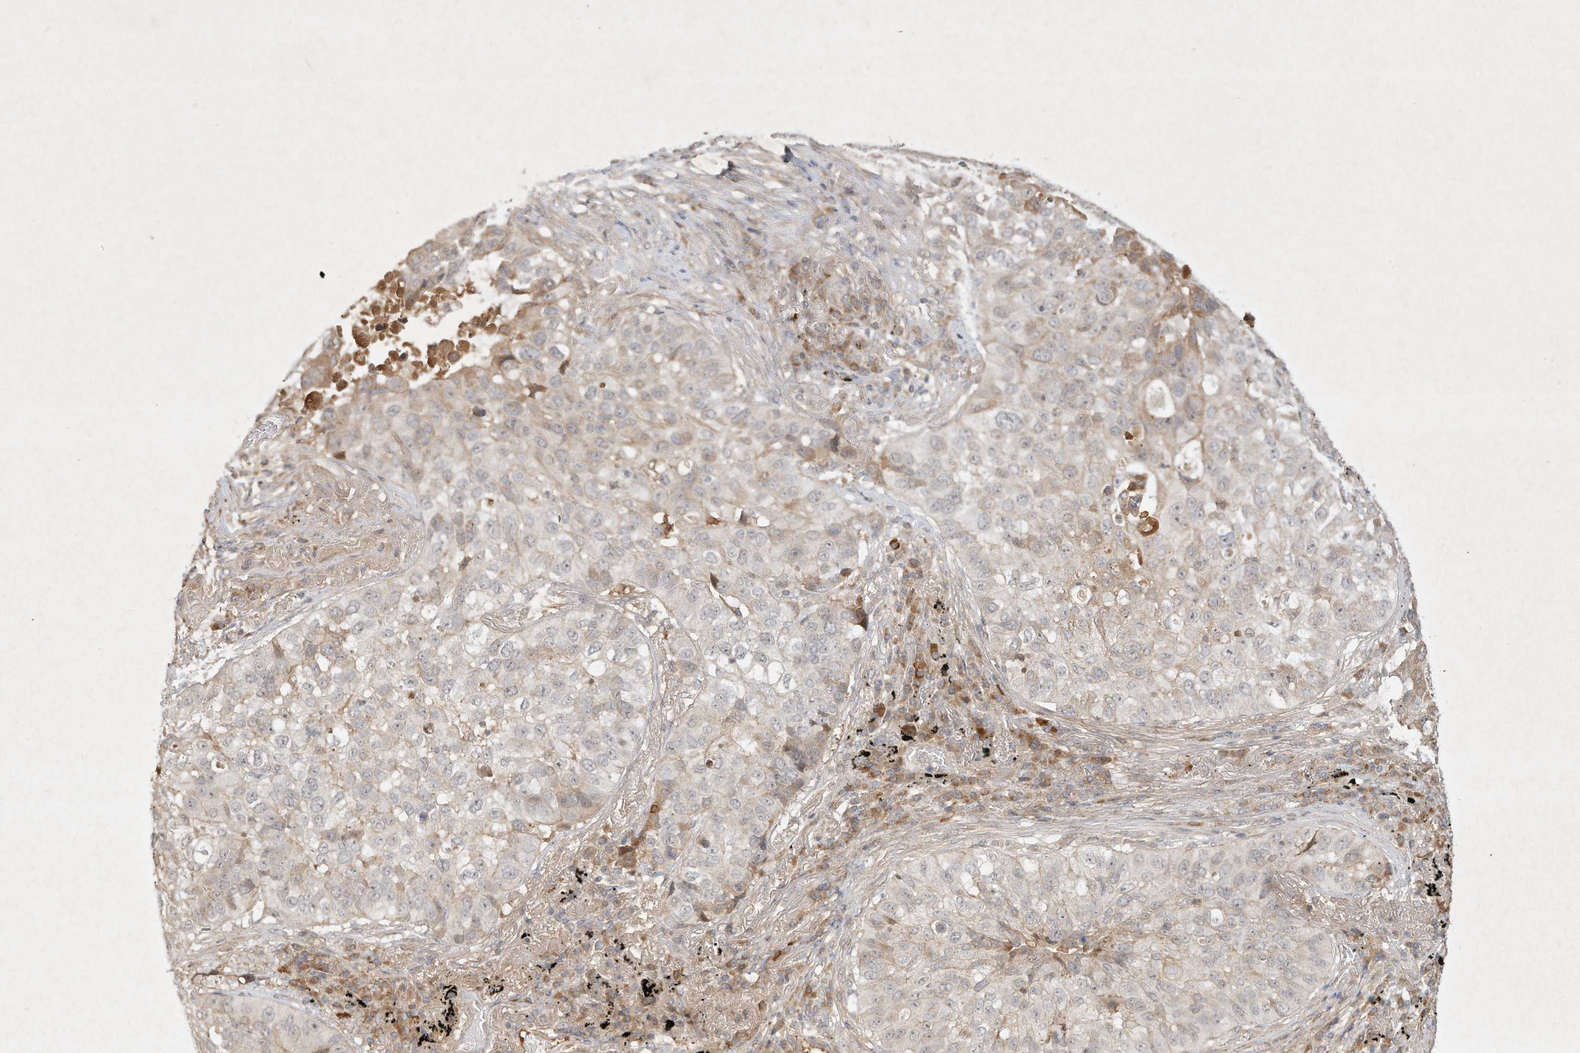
{"staining": {"intensity": "weak", "quantity": "<25%", "location": "cytoplasmic/membranous"}, "tissue": "lung cancer", "cell_type": "Tumor cells", "image_type": "cancer", "snomed": [{"axis": "morphology", "description": "Squamous cell carcinoma, NOS"}, {"axis": "topography", "description": "Lung"}], "caption": "The photomicrograph exhibits no staining of tumor cells in lung squamous cell carcinoma.", "gene": "BTRC", "patient": {"sex": "male", "age": 57}}